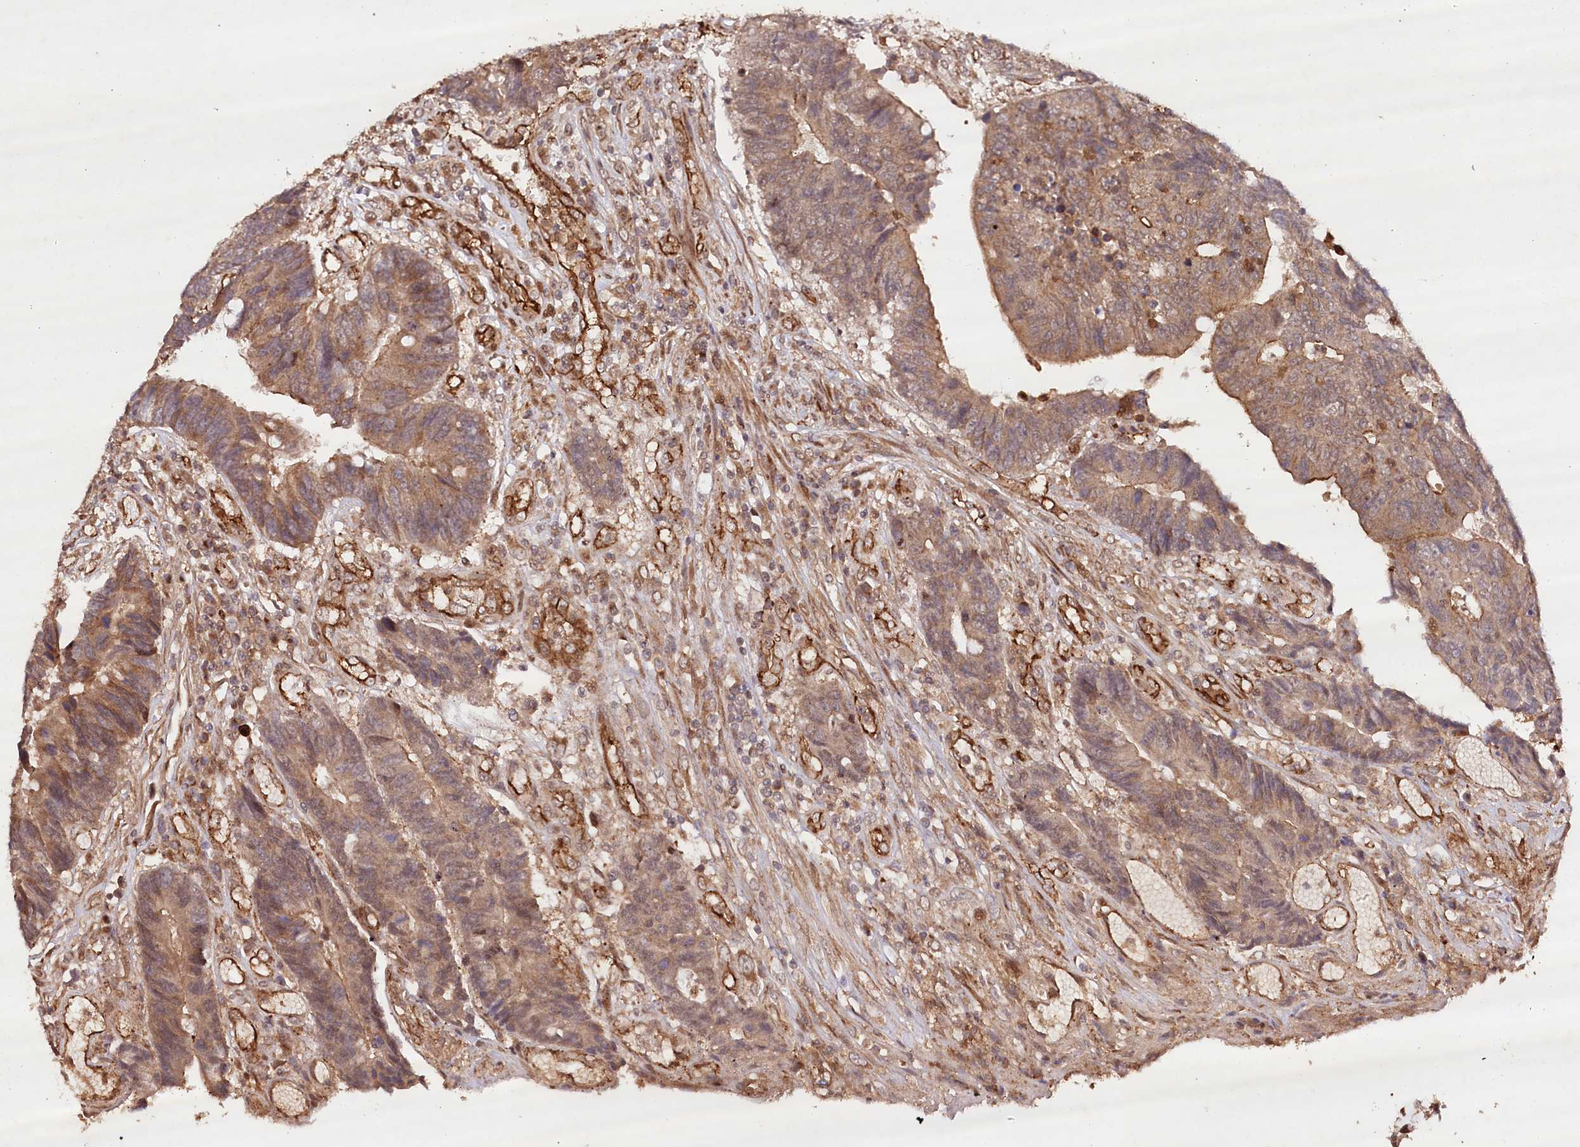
{"staining": {"intensity": "moderate", "quantity": "25%-75%", "location": "cytoplasmic/membranous"}, "tissue": "colorectal cancer", "cell_type": "Tumor cells", "image_type": "cancer", "snomed": [{"axis": "morphology", "description": "Adenocarcinoma, NOS"}, {"axis": "topography", "description": "Rectum"}], "caption": "Colorectal adenocarcinoma stained with DAB IHC displays medium levels of moderate cytoplasmic/membranous positivity in about 25%-75% of tumor cells. (Stains: DAB in brown, nuclei in blue, Microscopy: brightfield microscopy at high magnification).", "gene": "ALKBH8", "patient": {"sex": "male", "age": 84}}